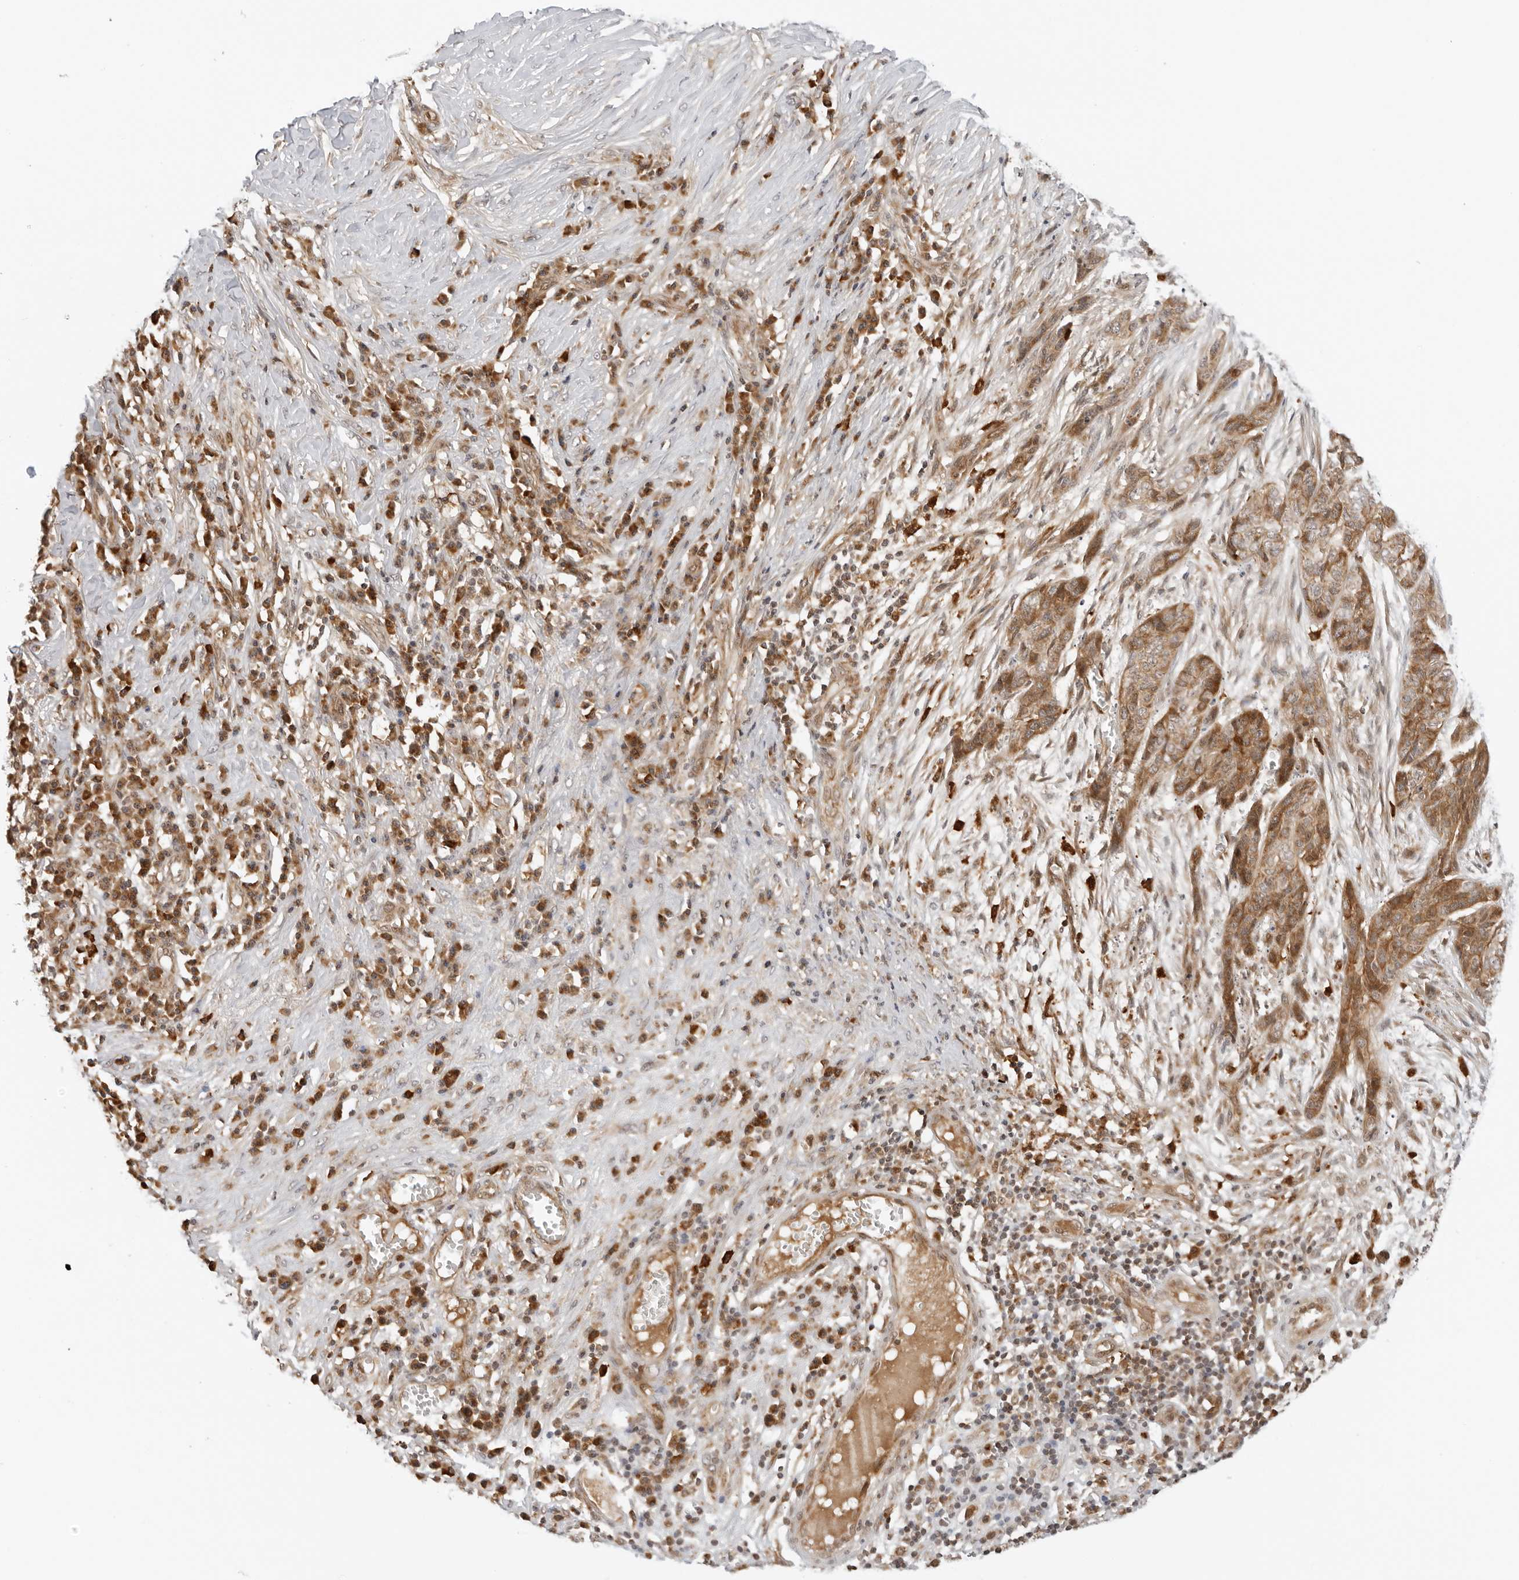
{"staining": {"intensity": "moderate", "quantity": ">75%", "location": "cytoplasmic/membranous"}, "tissue": "skin cancer", "cell_type": "Tumor cells", "image_type": "cancer", "snomed": [{"axis": "morphology", "description": "Basal cell carcinoma"}, {"axis": "topography", "description": "Skin"}], "caption": "Basal cell carcinoma (skin) was stained to show a protein in brown. There is medium levels of moderate cytoplasmic/membranous expression in about >75% of tumor cells. (DAB (3,3'-diaminobenzidine) = brown stain, brightfield microscopy at high magnification).", "gene": "RC3H1", "patient": {"sex": "female", "age": 64}}